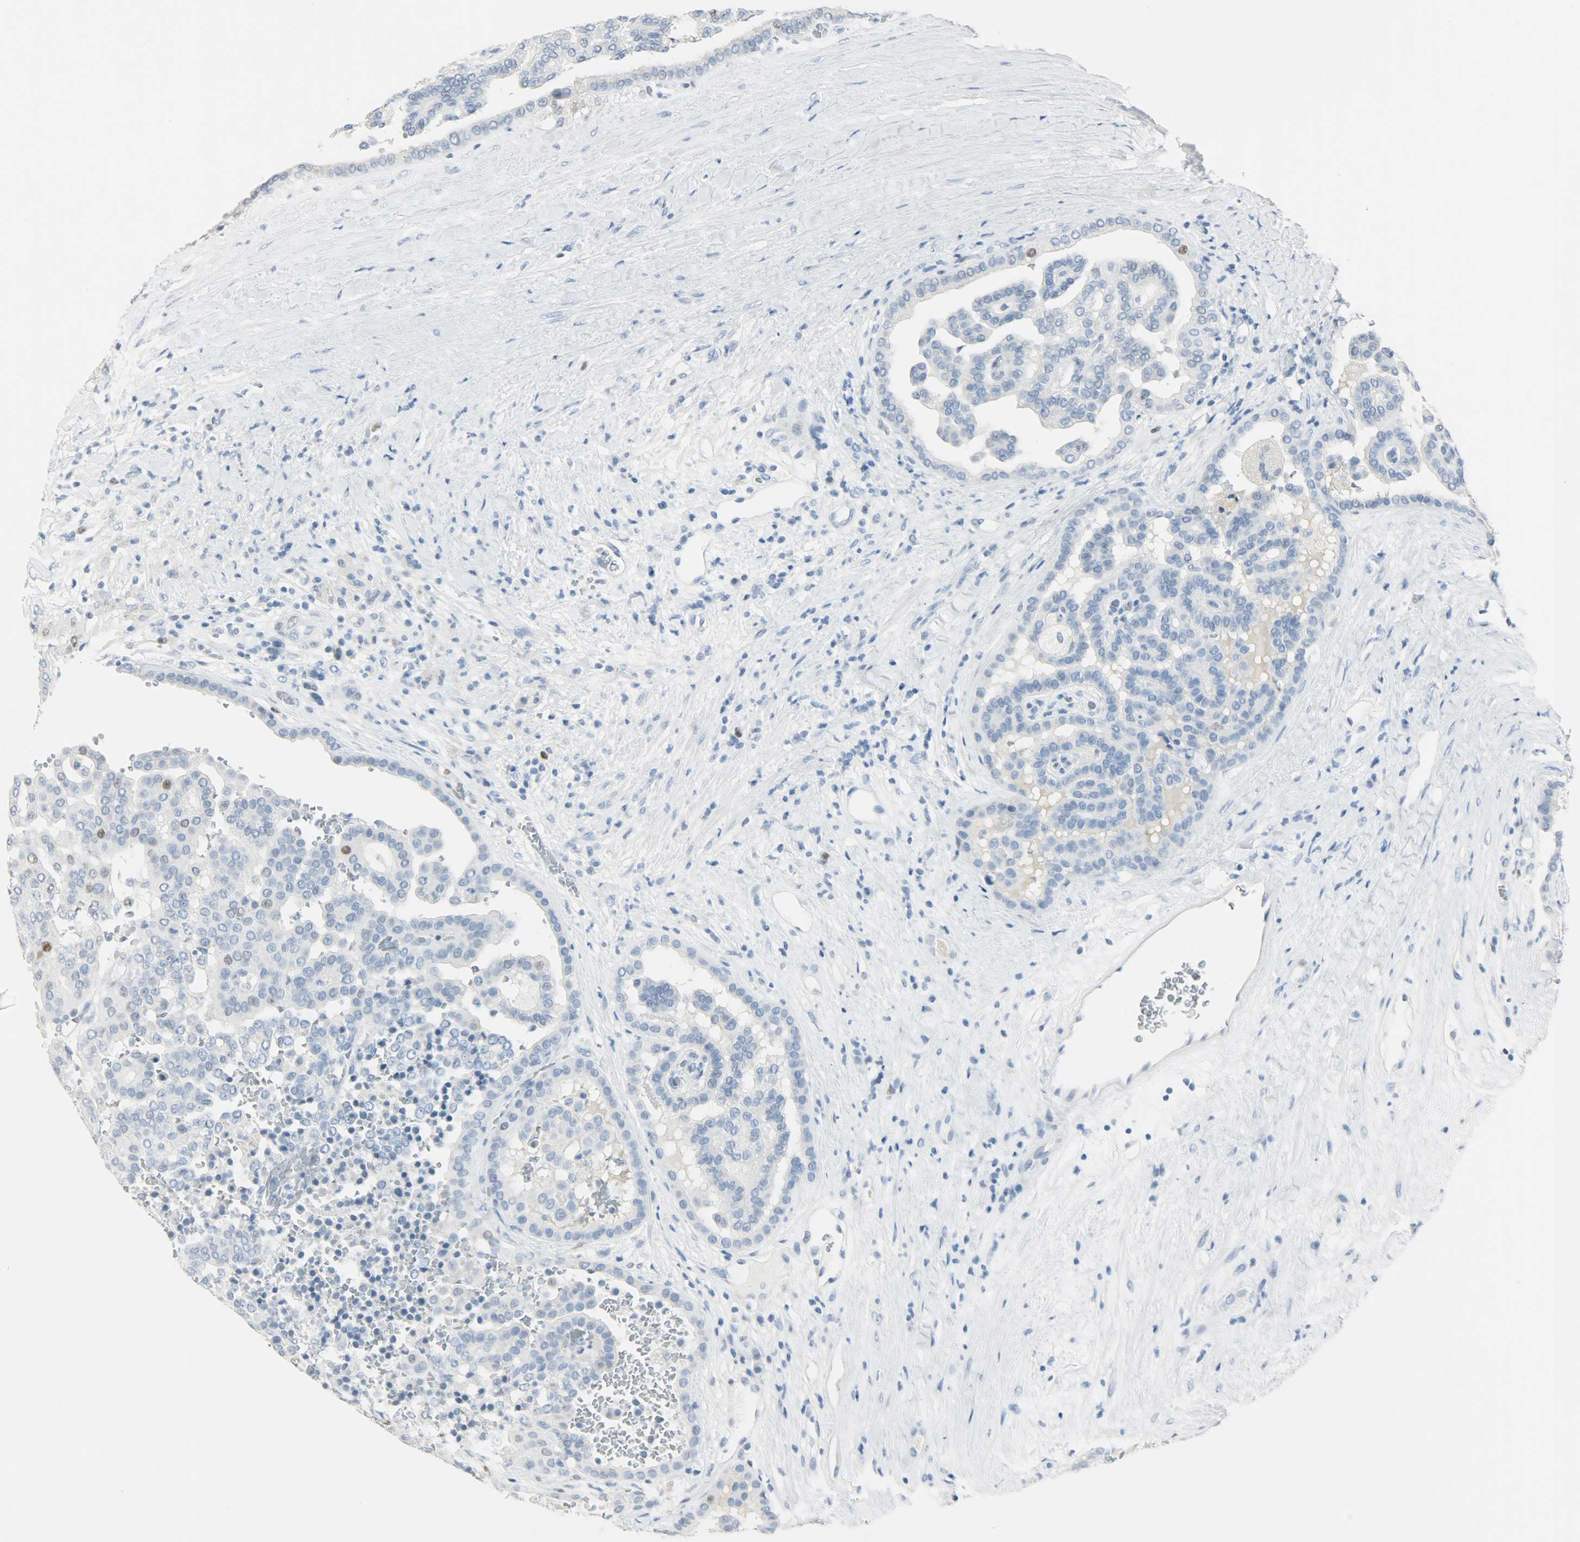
{"staining": {"intensity": "negative", "quantity": "none", "location": "none"}, "tissue": "renal cancer", "cell_type": "Tumor cells", "image_type": "cancer", "snomed": [{"axis": "morphology", "description": "Adenocarcinoma, NOS"}, {"axis": "topography", "description": "Kidney"}], "caption": "A histopathology image of renal adenocarcinoma stained for a protein demonstrates no brown staining in tumor cells.", "gene": "HELLS", "patient": {"sex": "male", "age": 61}}